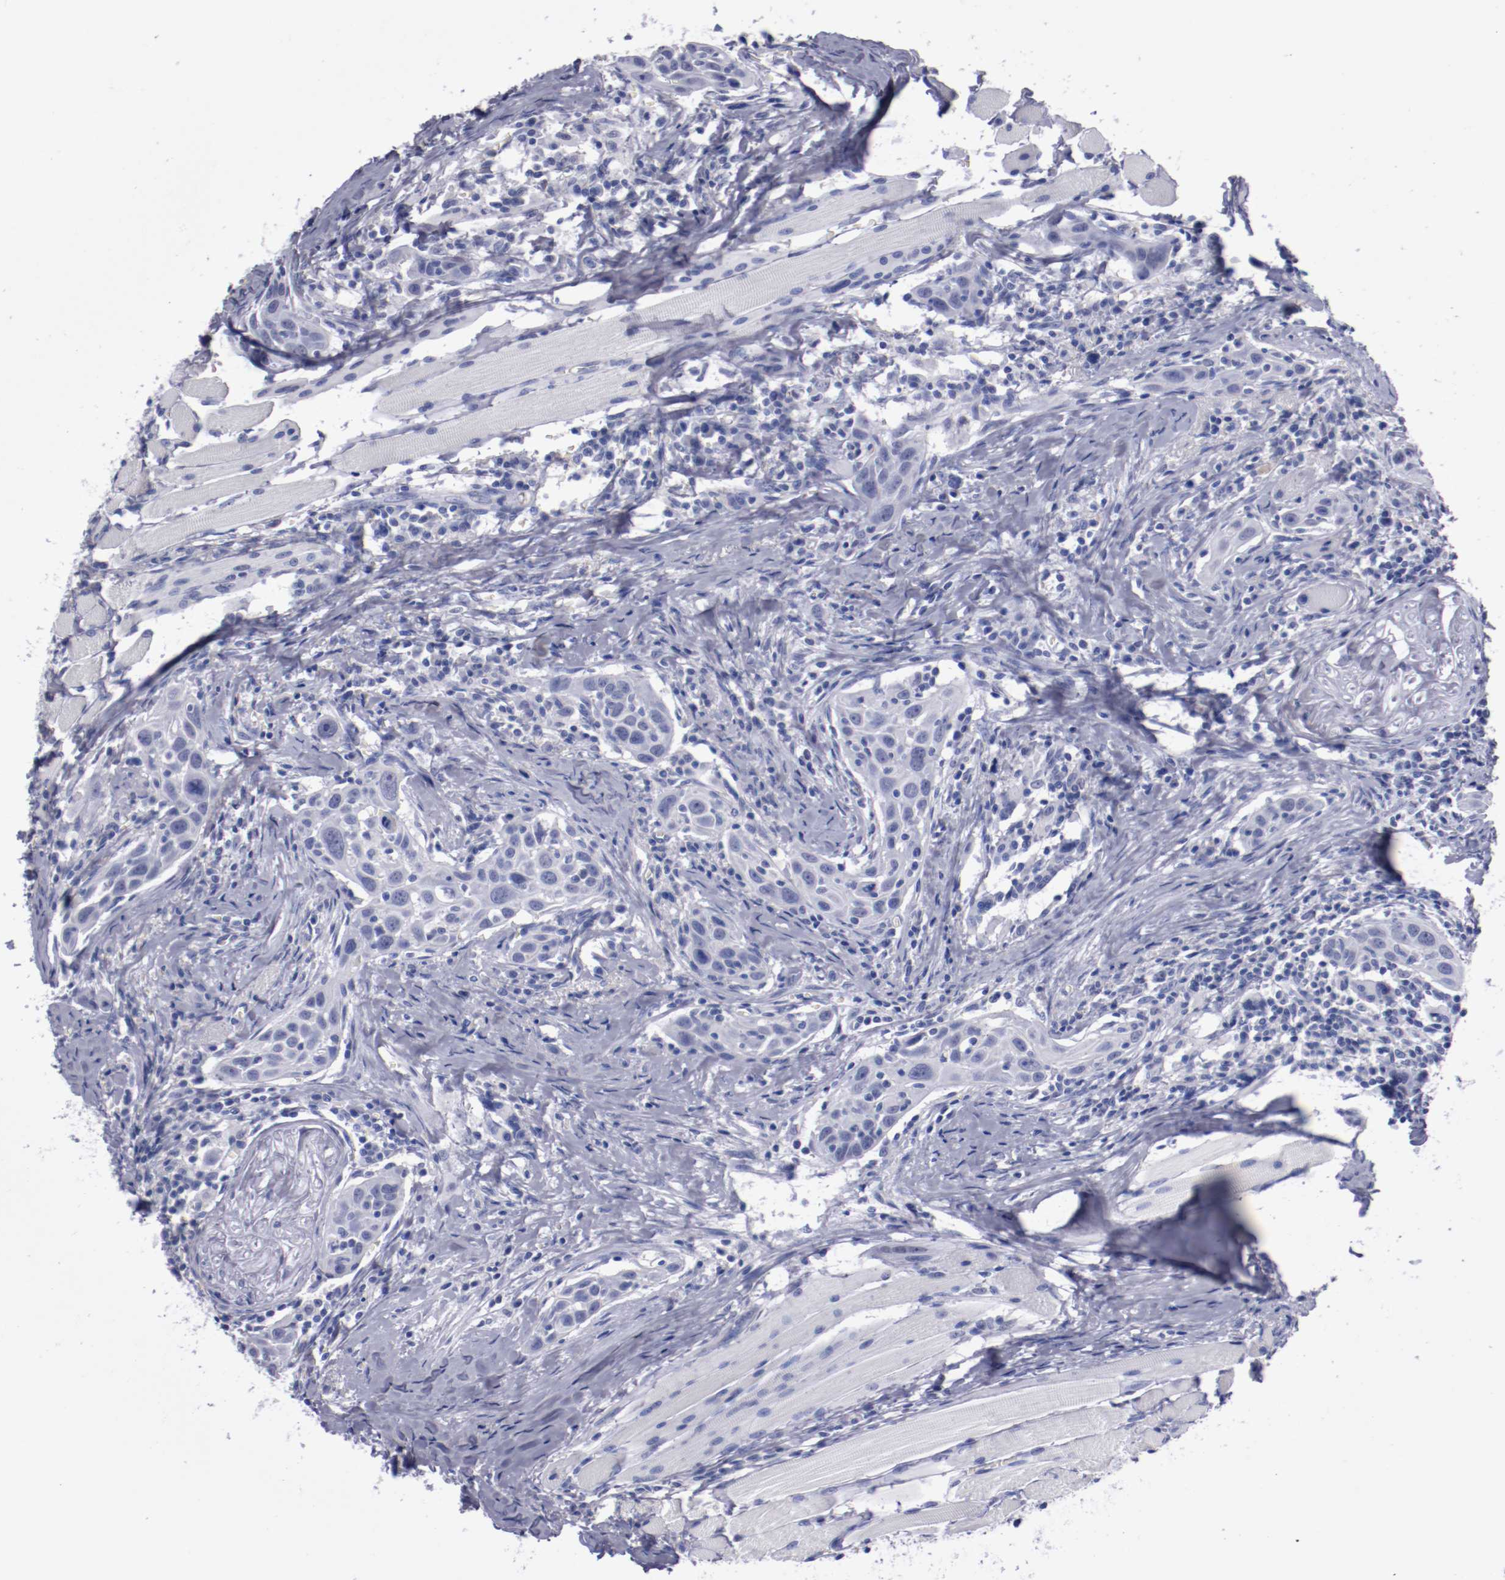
{"staining": {"intensity": "negative", "quantity": "none", "location": "none"}, "tissue": "head and neck cancer", "cell_type": "Tumor cells", "image_type": "cancer", "snomed": [{"axis": "morphology", "description": "Squamous cell carcinoma, NOS"}, {"axis": "topography", "description": "Oral tissue"}, {"axis": "topography", "description": "Head-Neck"}], "caption": "Immunohistochemistry (IHC) photomicrograph of neoplastic tissue: head and neck cancer (squamous cell carcinoma) stained with DAB (3,3'-diaminobenzidine) demonstrates no significant protein positivity in tumor cells.", "gene": "HNF1B", "patient": {"sex": "female", "age": 50}}